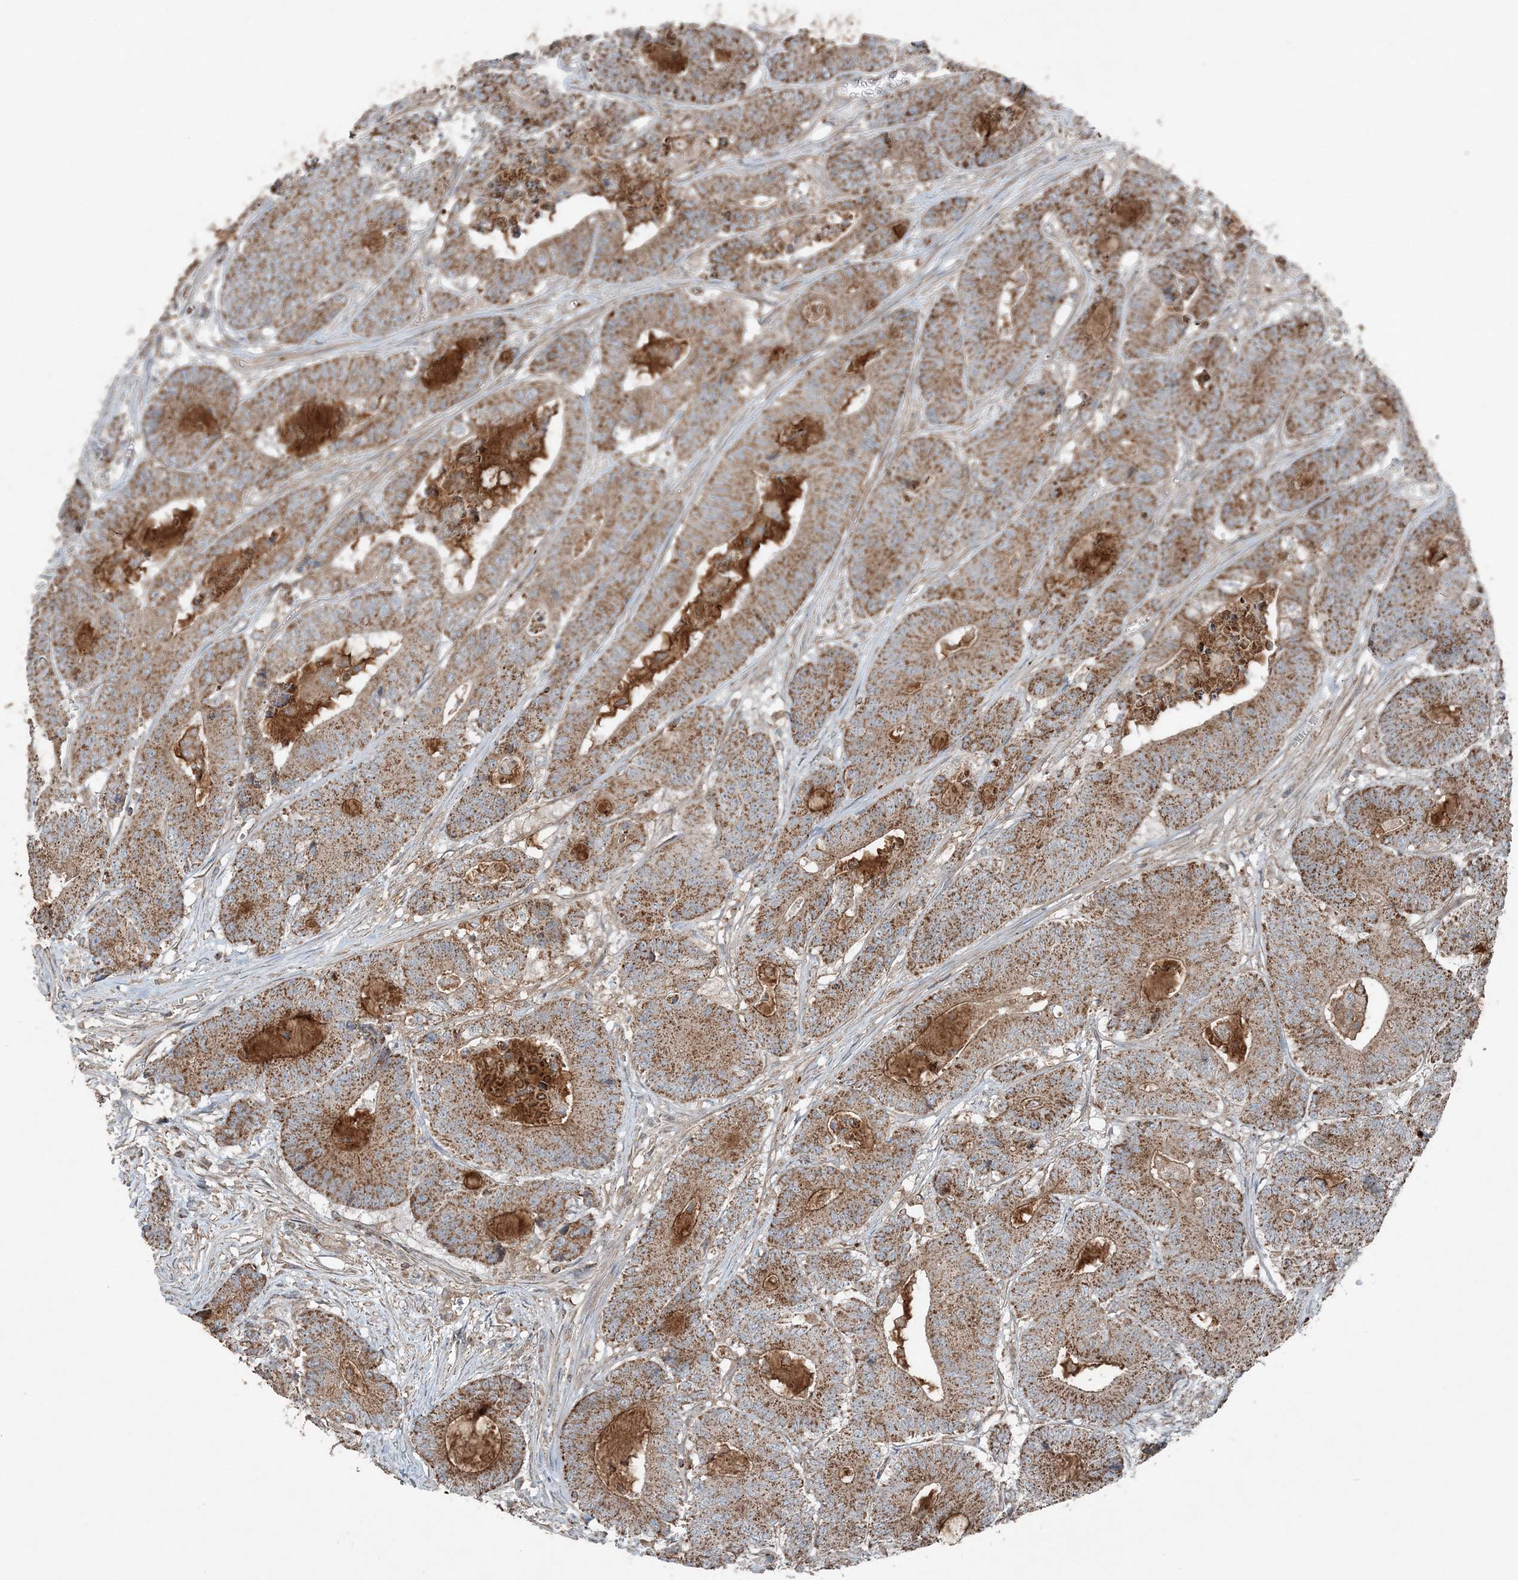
{"staining": {"intensity": "moderate", "quantity": ">75%", "location": "cytoplasmic/membranous"}, "tissue": "colorectal cancer", "cell_type": "Tumor cells", "image_type": "cancer", "snomed": [{"axis": "morphology", "description": "Adenocarcinoma, NOS"}, {"axis": "topography", "description": "Colon"}], "caption": "Immunohistochemical staining of human colorectal adenocarcinoma reveals medium levels of moderate cytoplasmic/membranous protein staining in approximately >75% of tumor cells. Ihc stains the protein in brown and the nuclei are stained blue.", "gene": "KY", "patient": {"sex": "female", "age": 84}}